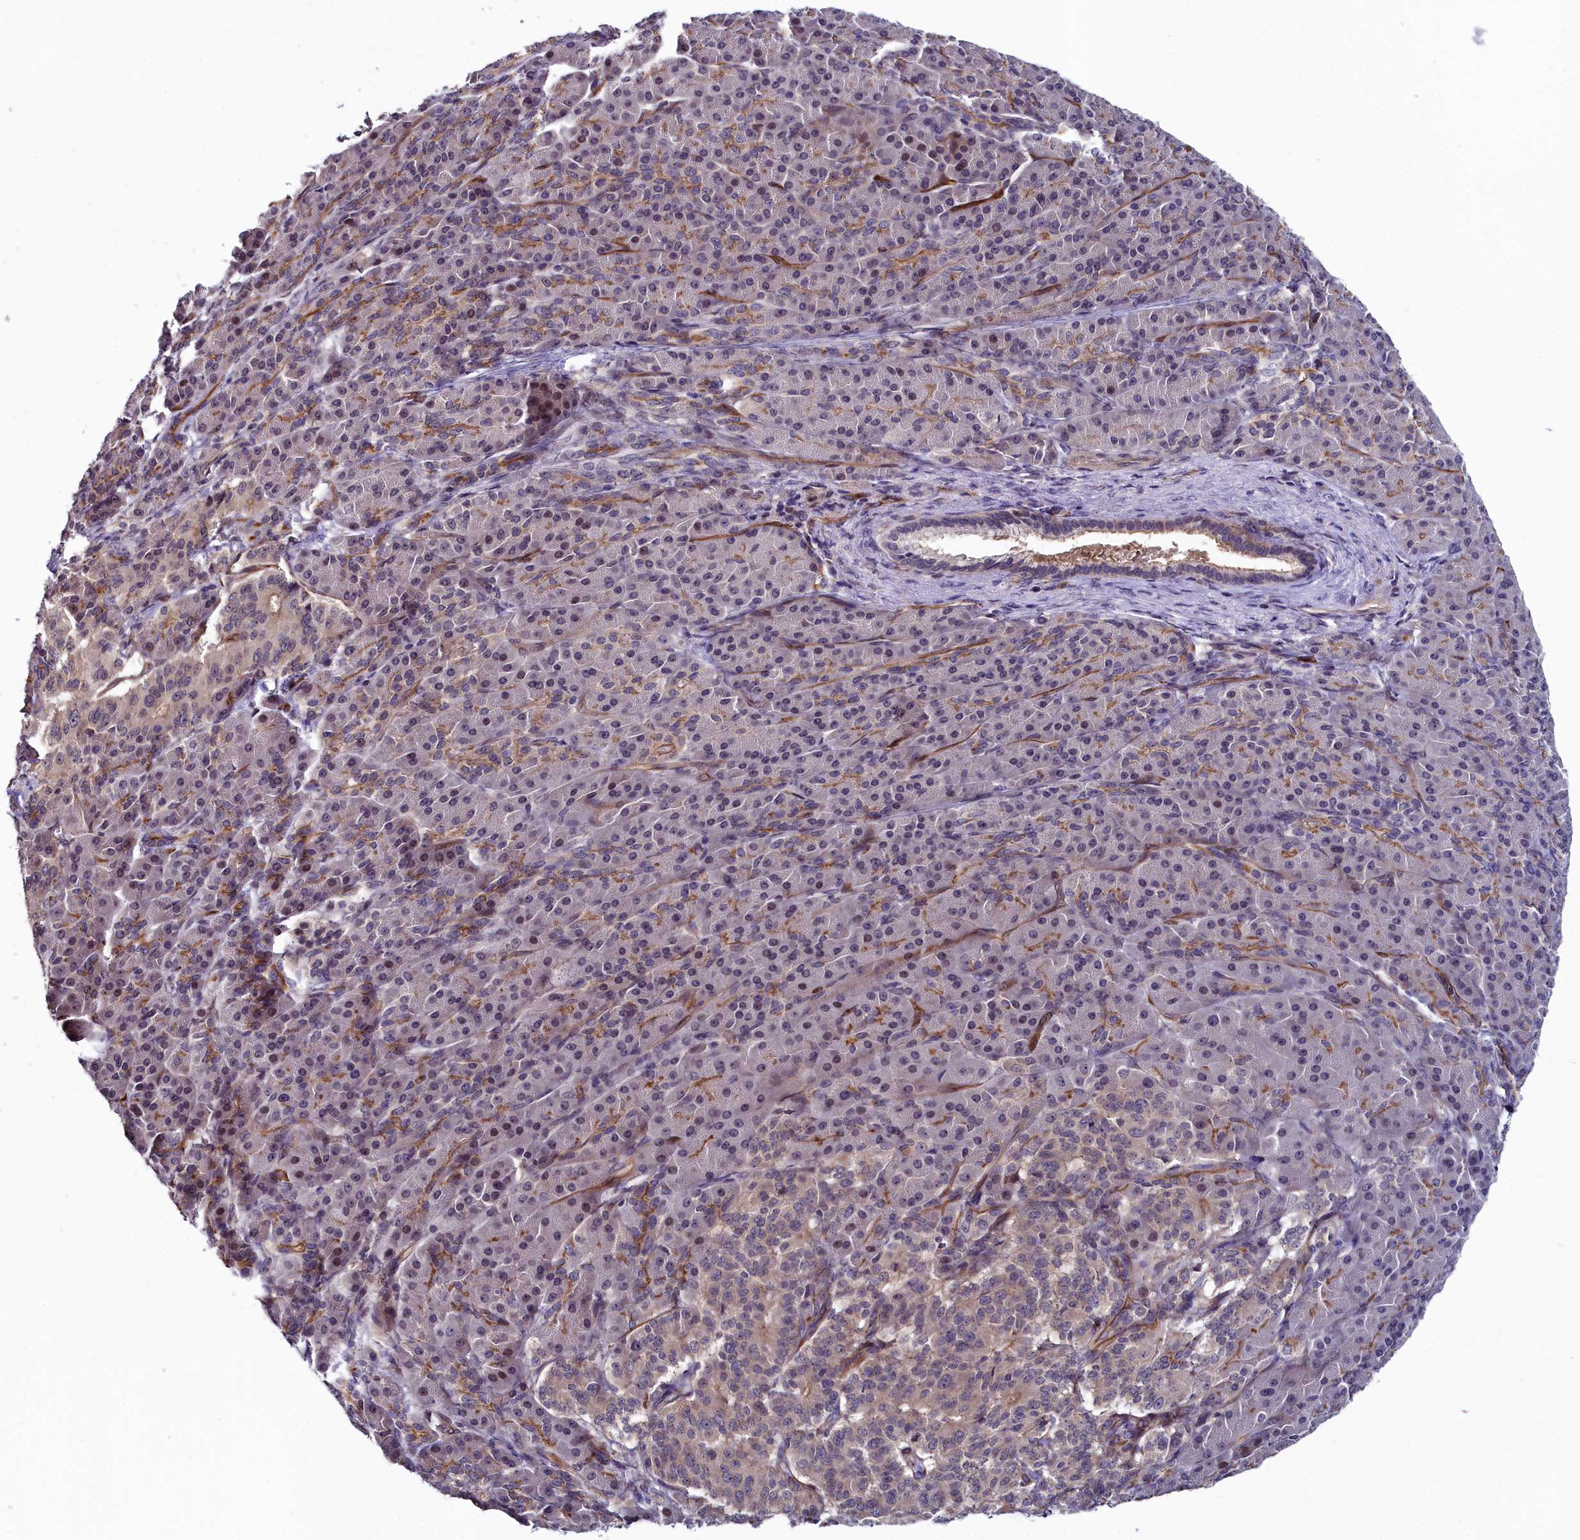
{"staining": {"intensity": "weak", "quantity": "<25%", "location": "cytoplasmic/membranous"}, "tissue": "pancreatic cancer", "cell_type": "Tumor cells", "image_type": "cancer", "snomed": [{"axis": "morphology", "description": "Adenocarcinoma, NOS"}, {"axis": "topography", "description": "Pancreas"}], "caption": "Photomicrograph shows no significant protein positivity in tumor cells of pancreatic cancer.", "gene": "C4orf19", "patient": {"sex": "female", "age": 74}}